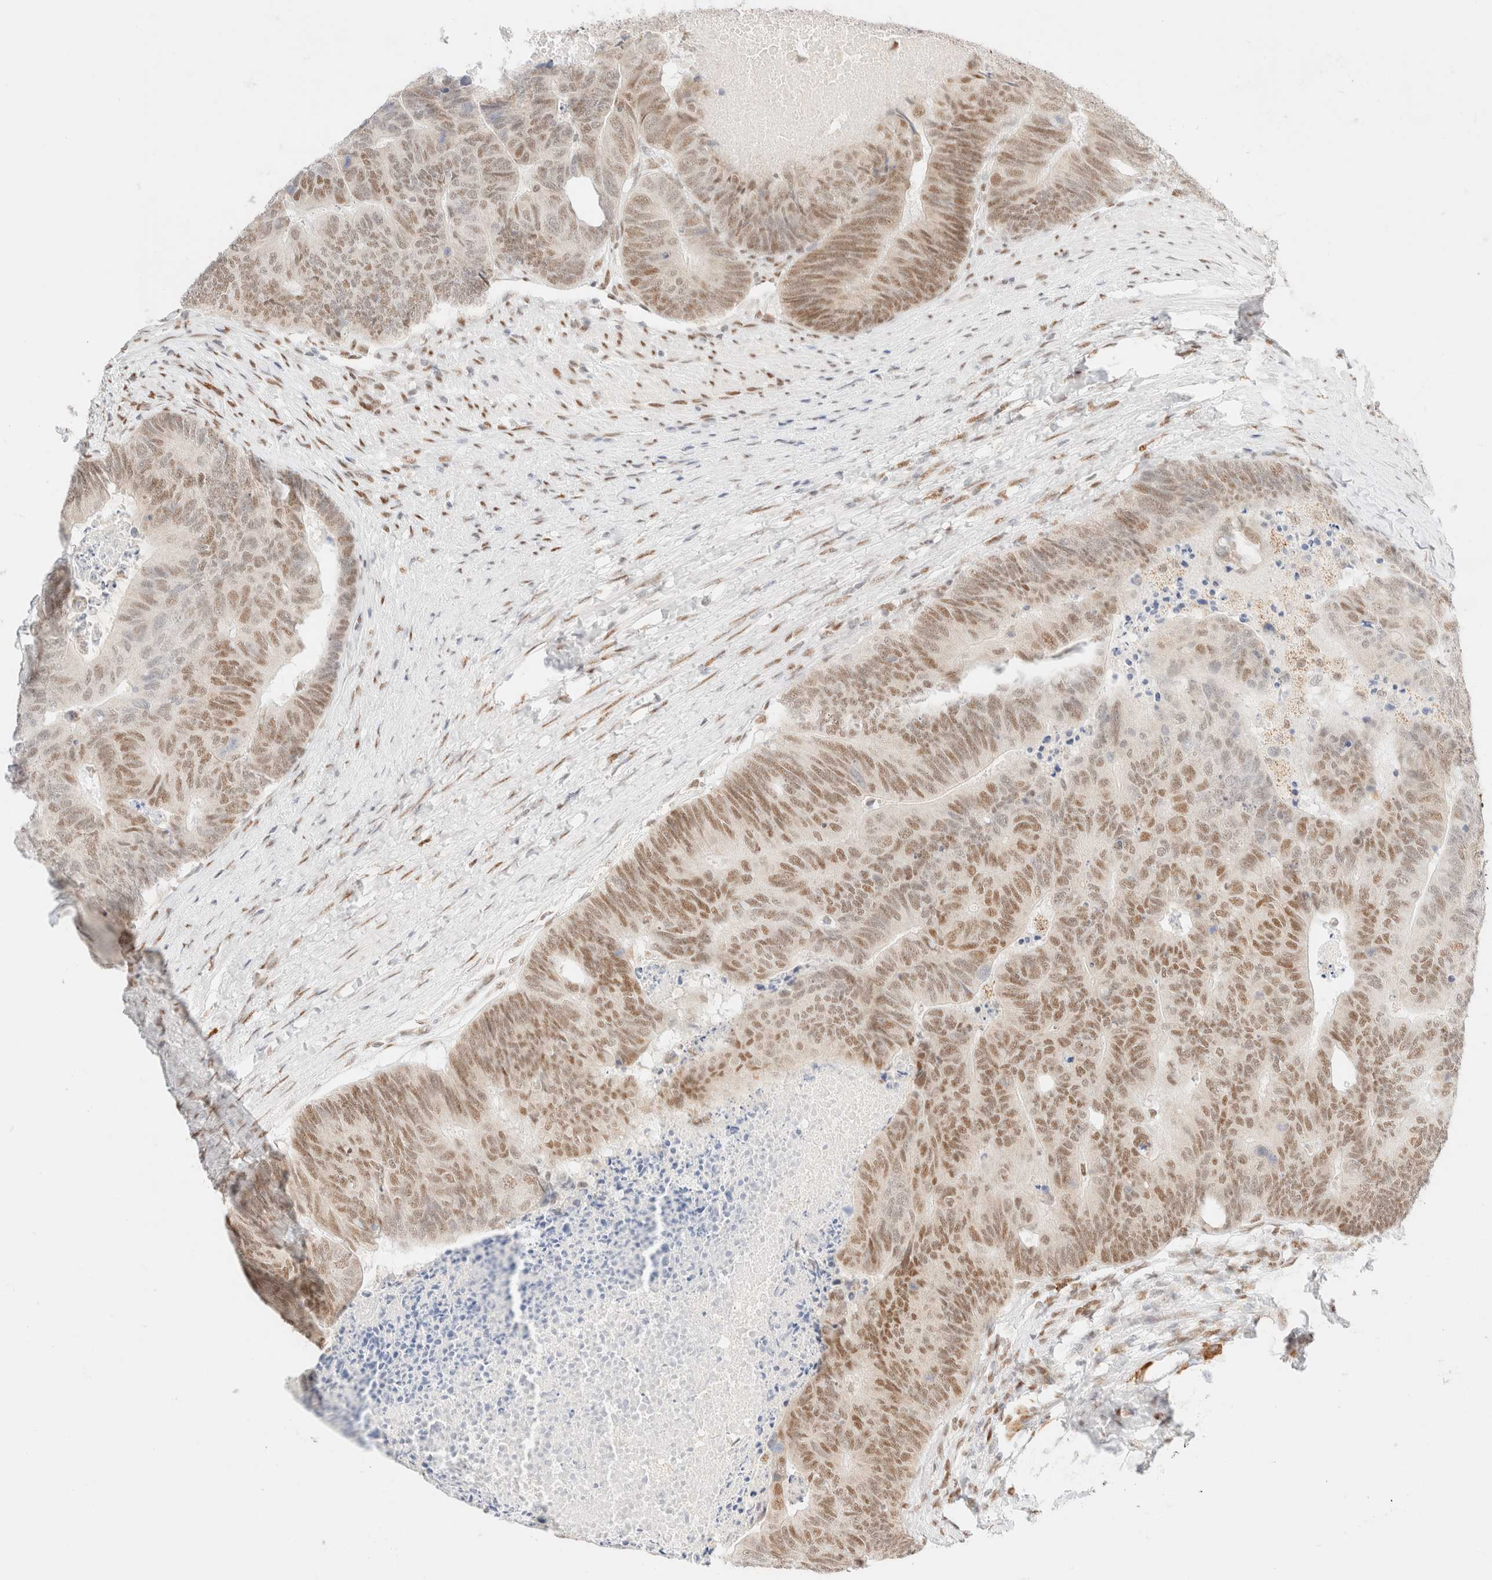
{"staining": {"intensity": "moderate", "quantity": ">75%", "location": "nuclear"}, "tissue": "colorectal cancer", "cell_type": "Tumor cells", "image_type": "cancer", "snomed": [{"axis": "morphology", "description": "Adenocarcinoma, NOS"}, {"axis": "topography", "description": "Colon"}], "caption": "IHC photomicrograph of neoplastic tissue: human colorectal cancer (adenocarcinoma) stained using immunohistochemistry displays medium levels of moderate protein expression localized specifically in the nuclear of tumor cells, appearing as a nuclear brown color.", "gene": "CIC", "patient": {"sex": "female", "age": 67}}